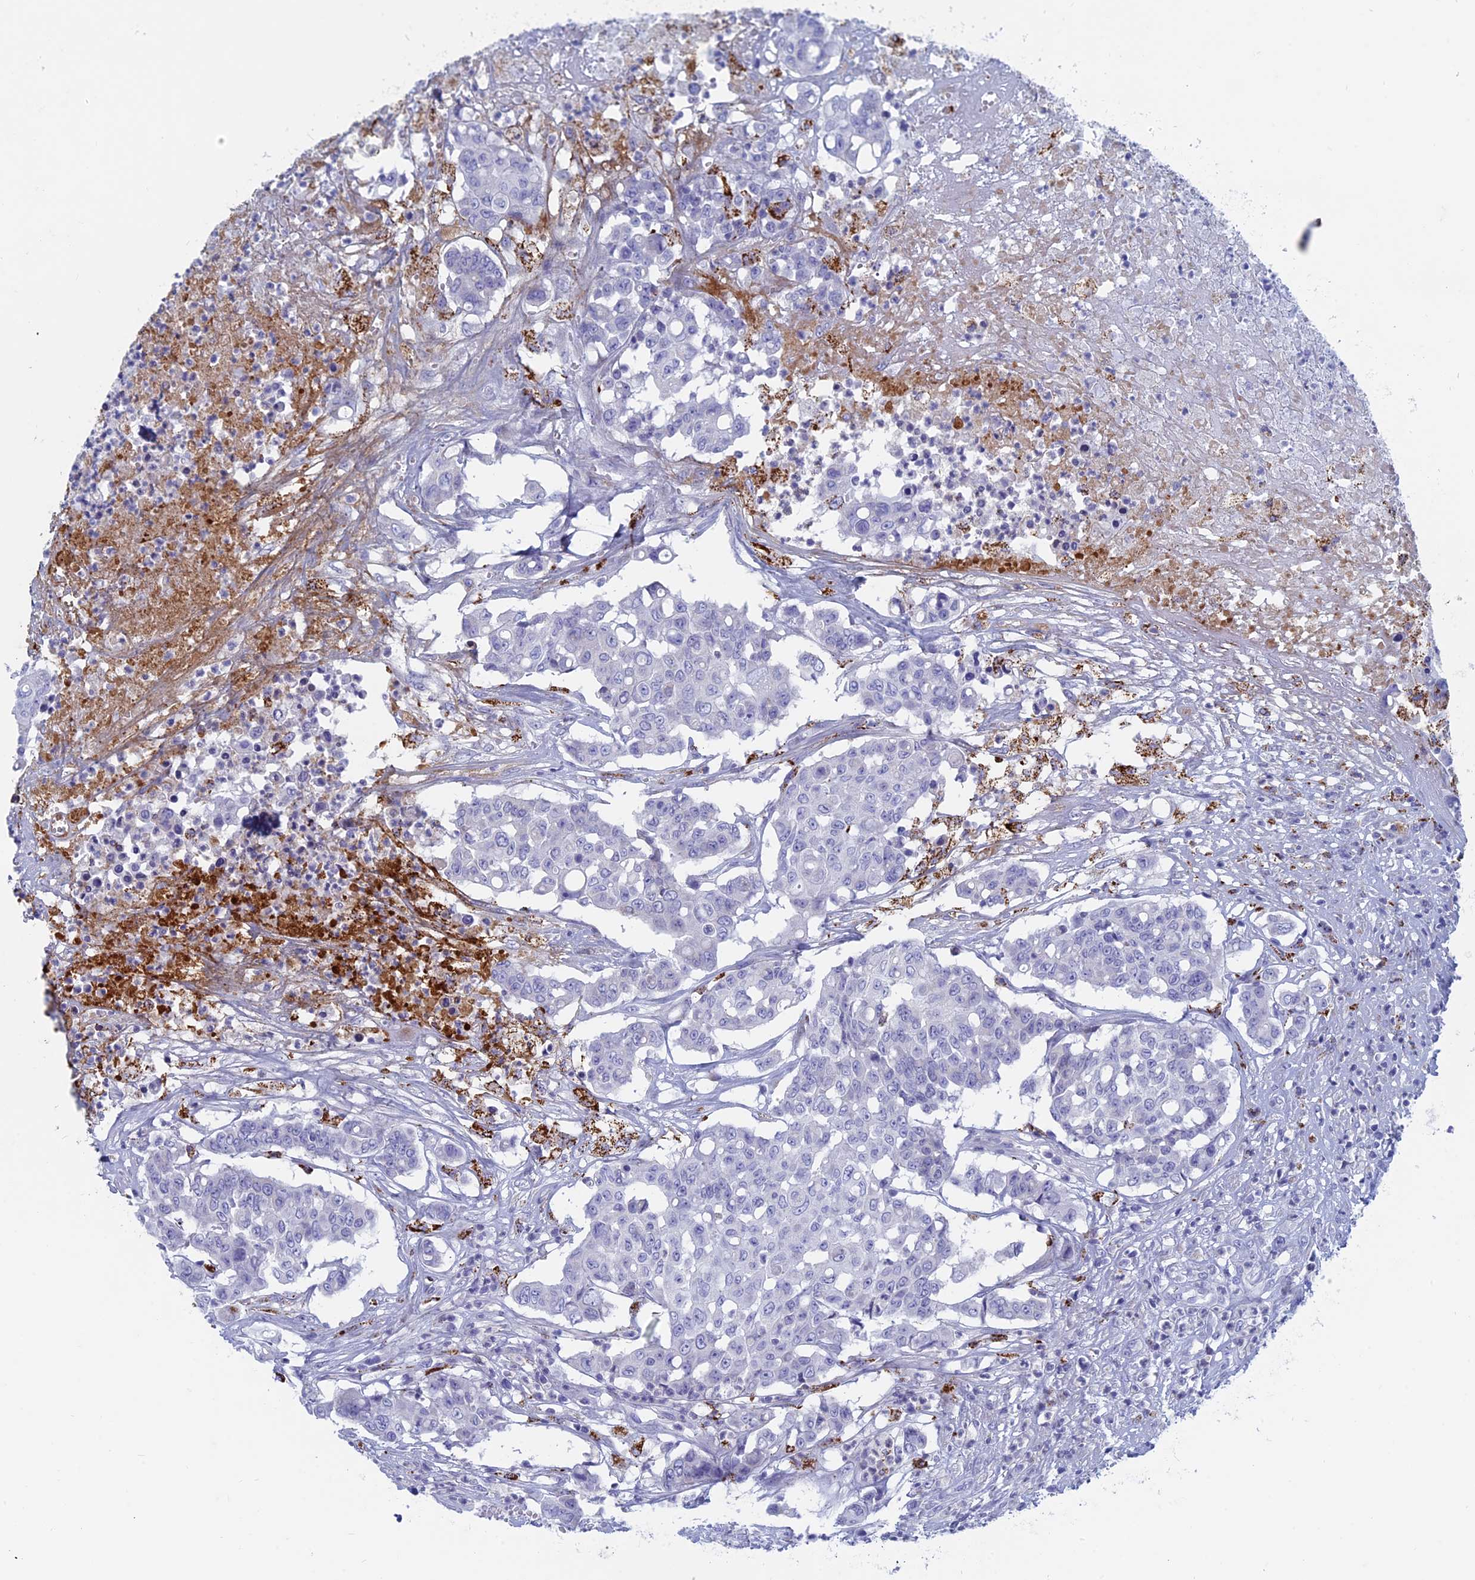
{"staining": {"intensity": "negative", "quantity": "none", "location": "none"}, "tissue": "colorectal cancer", "cell_type": "Tumor cells", "image_type": "cancer", "snomed": [{"axis": "morphology", "description": "Adenocarcinoma, NOS"}, {"axis": "topography", "description": "Colon"}], "caption": "A micrograph of colorectal cancer (adenocarcinoma) stained for a protein shows no brown staining in tumor cells.", "gene": "ALMS1", "patient": {"sex": "male", "age": 51}}